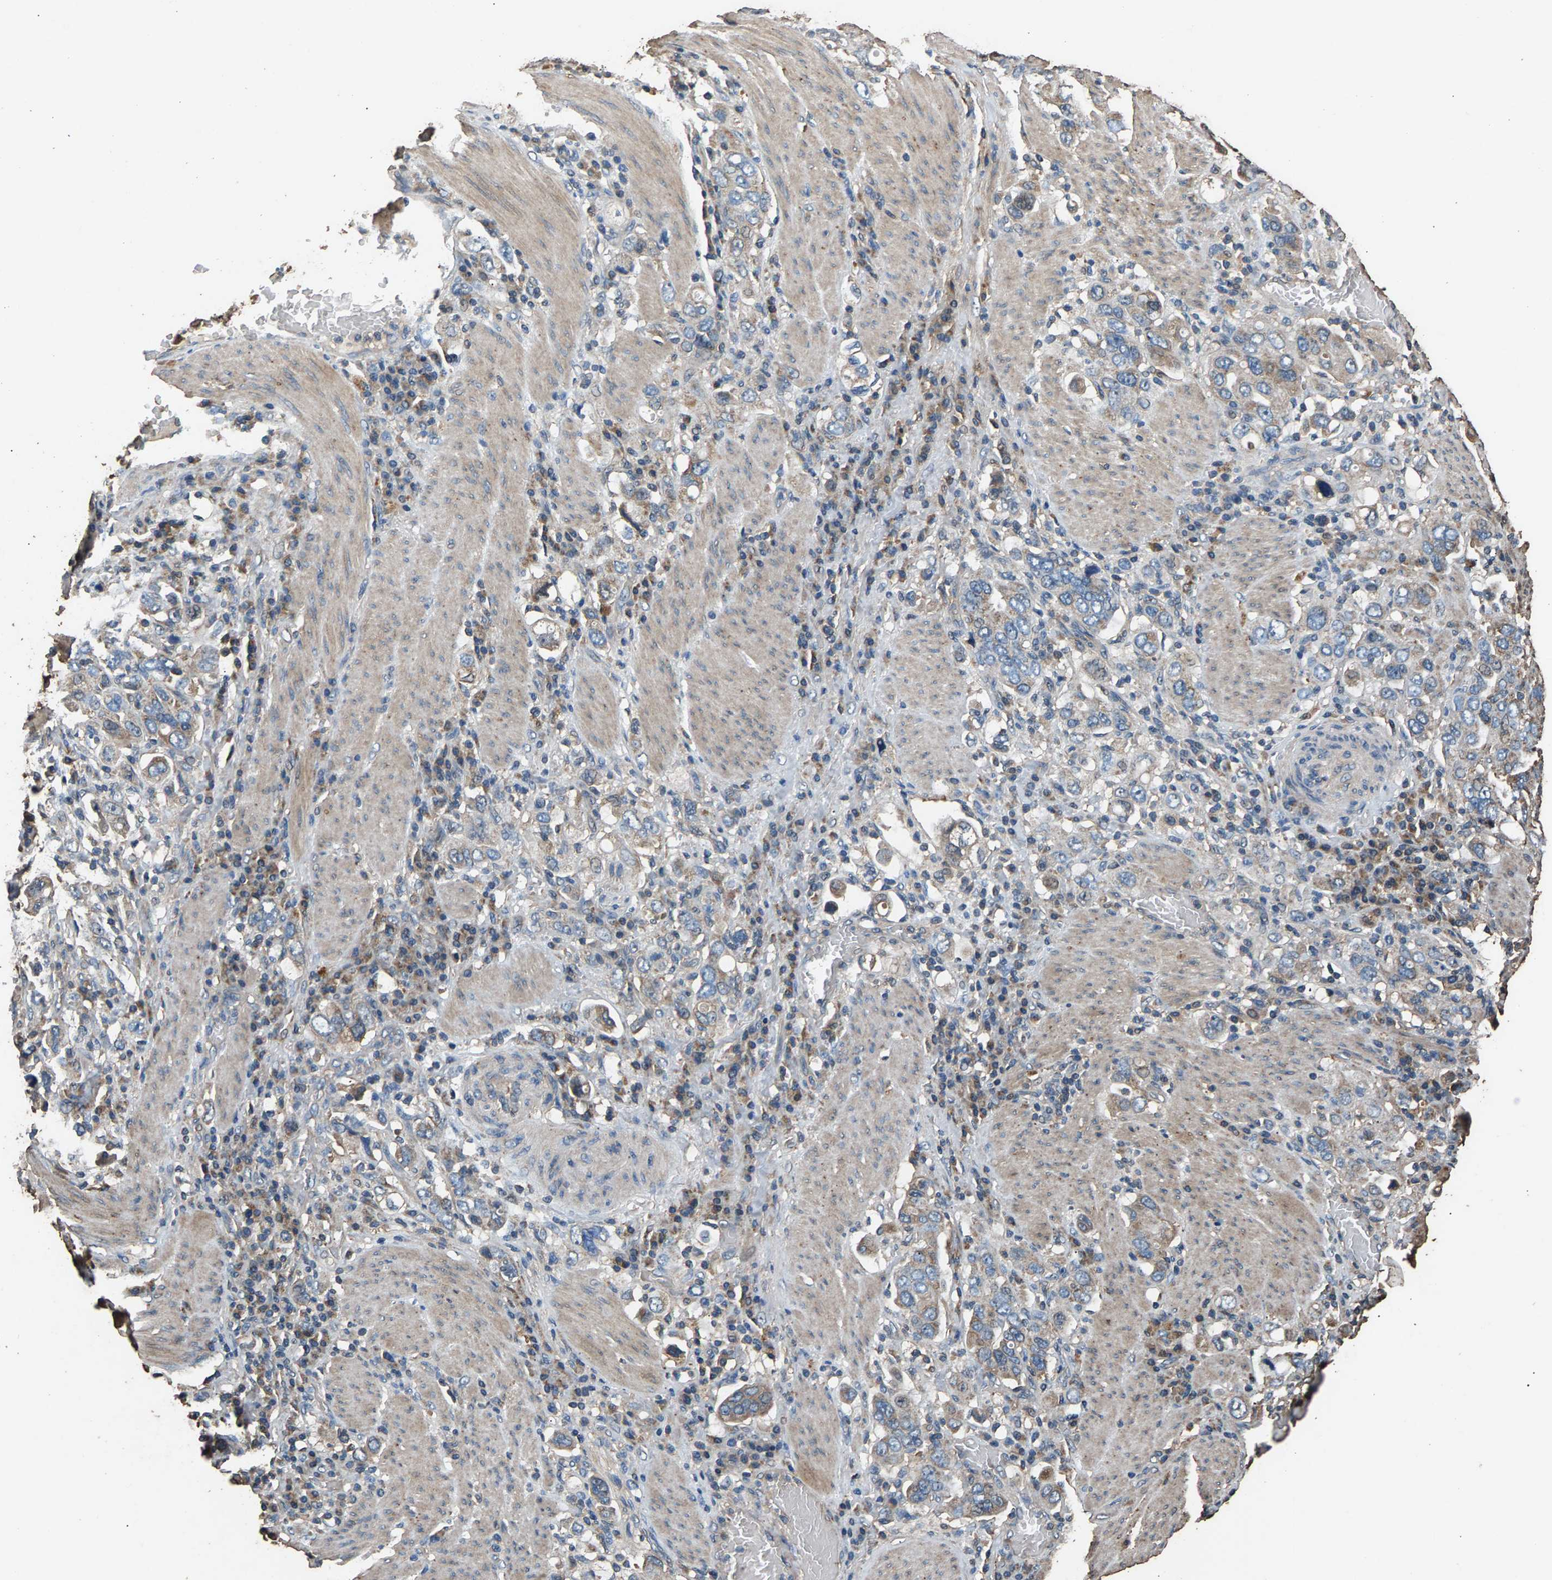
{"staining": {"intensity": "moderate", "quantity": "<25%", "location": "cytoplasmic/membranous"}, "tissue": "stomach cancer", "cell_type": "Tumor cells", "image_type": "cancer", "snomed": [{"axis": "morphology", "description": "Adenocarcinoma, NOS"}, {"axis": "topography", "description": "Stomach, upper"}], "caption": "Adenocarcinoma (stomach) stained for a protein (brown) displays moderate cytoplasmic/membranous positive staining in approximately <25% of tumor cells.", "gene": "MRPL27", "patient": {"sex": "male", "age": 62}}